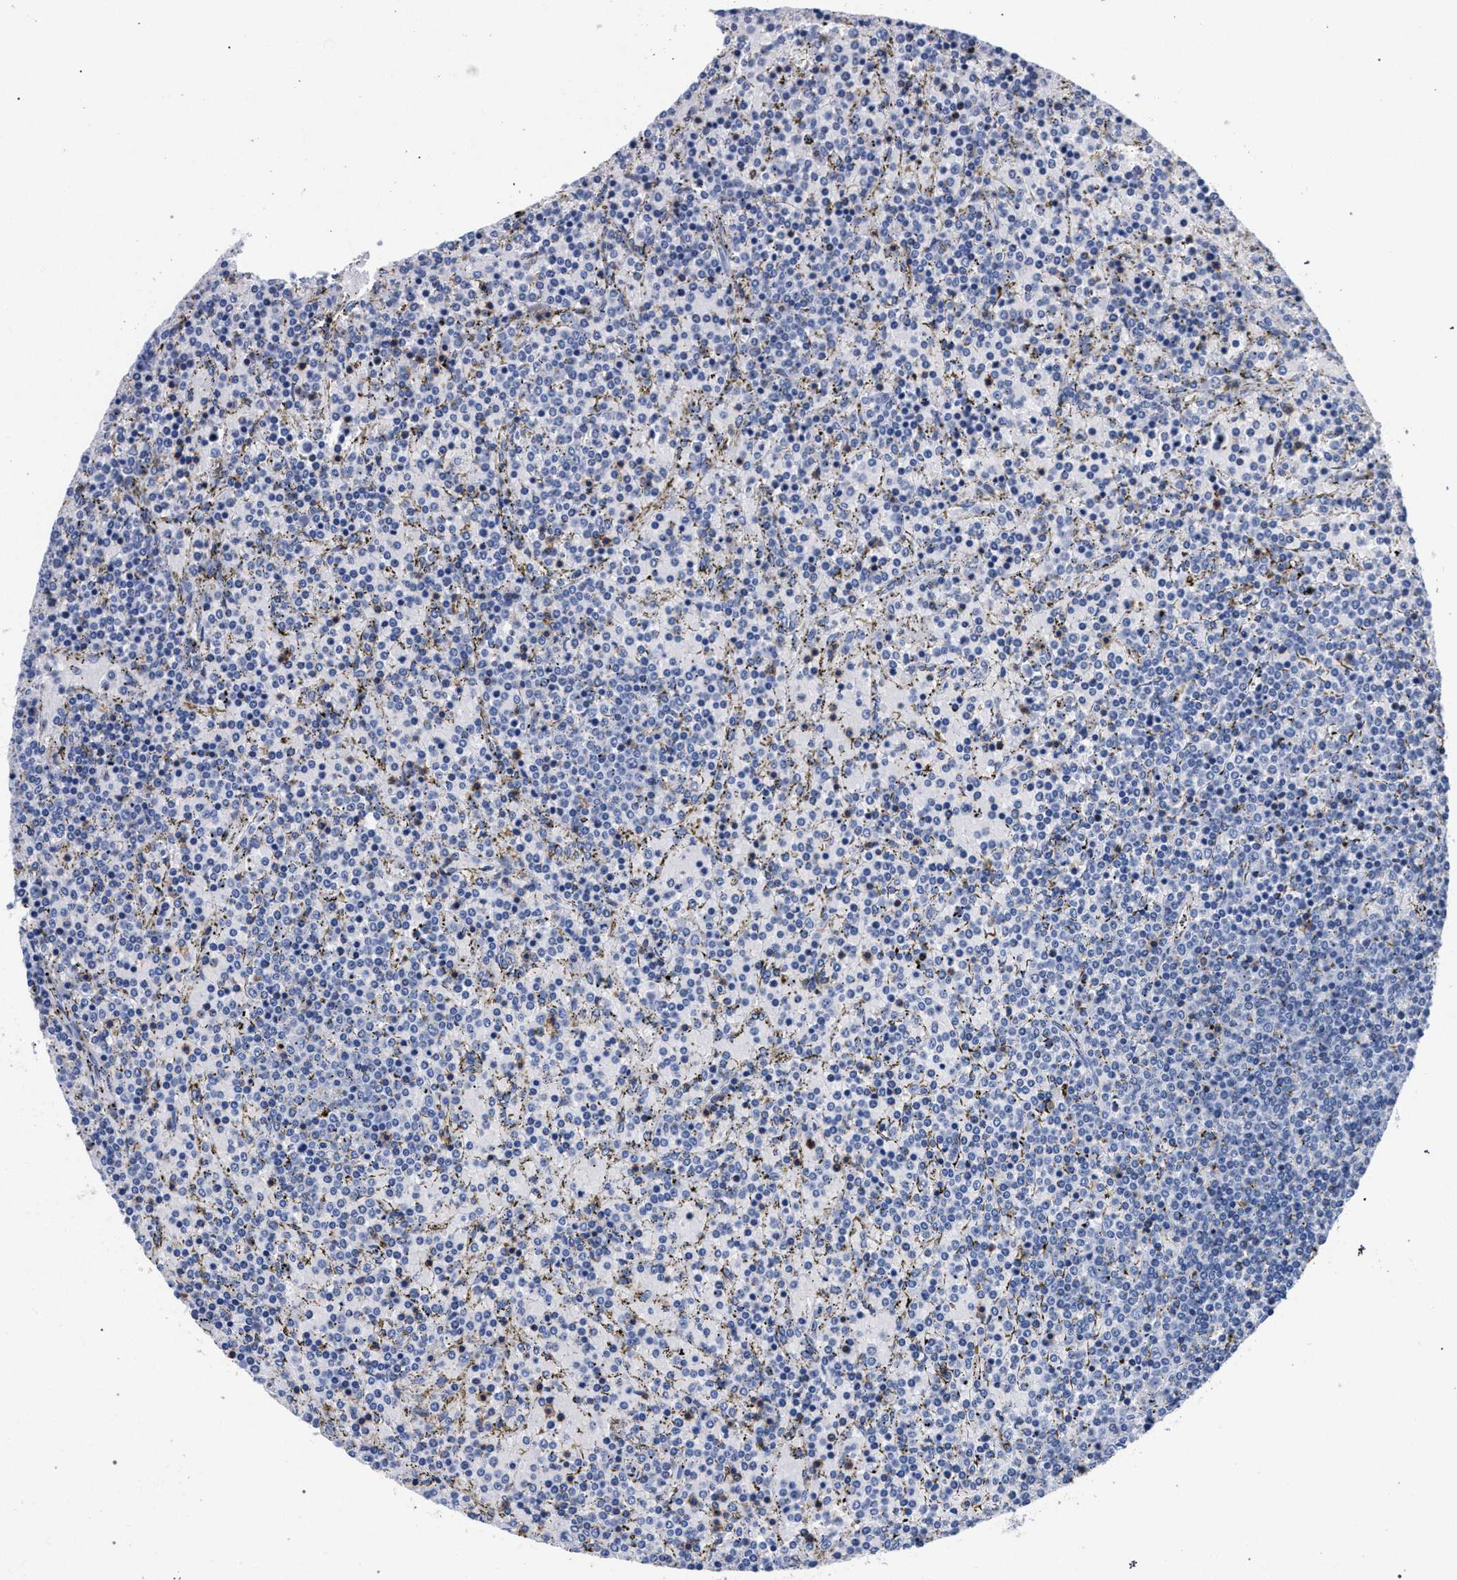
{"staining": {"intensity": "negative", "quantity": "none", "location": "none"}, "tissue": "lymphoma", "cell_type": "Tumor cells", "image_type": "cancer", "snomed": [{"axis": "morphology", "description": "Malignant lymphoma, non-Hodgkin's type, Low grade"}, {"axis": "topography", "description": "Spleen"}], "caption": "This is an immunohistochemistry photomicrograph of malignant lymphoma, non-Hodgkin's type (low-grade). There is no positivity in tumor cells.", "gene": "KLRK1", "patient": {"sex": "female", "age": 77}}